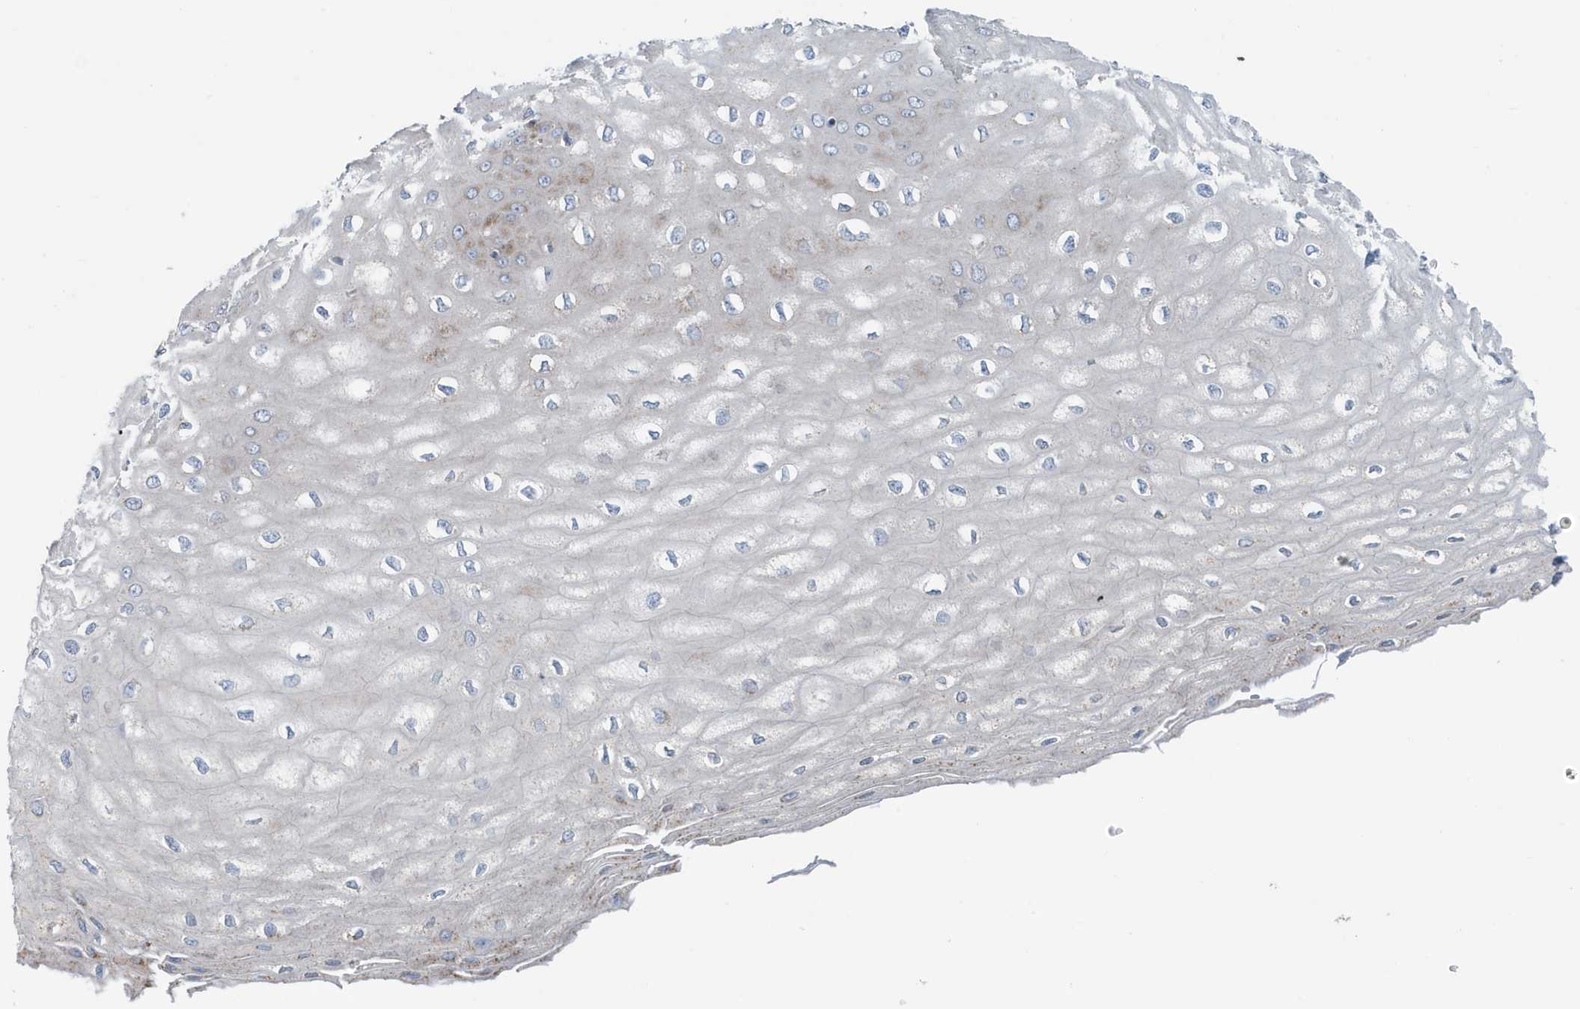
{"staining": {"intensity": "moderate", "quantity": "25%-75%", "location": "cytoplasmic/membranous"}, "tissue": "esophagus", "cell_type": "Squamous epithelial cells", "image_type": "normal", "snomed": [{"axis": "morphology", "description": "Normal tissue, NOS"}, {"axis": "topography", "description": "Esophagus"}], "caption": "The immunohistochemical stain shows moderate cytoplasmic/membranous expression in squamous epithelial cells of benign esophagus. The staining was performed using DAB (3,3'-diaminobenzidine), with brown indicating positive protein expression. Nuclei are stained blue with hematoxylin.", "gene": "PPM1M", "patient": {"sex": "male", "age": 60}}